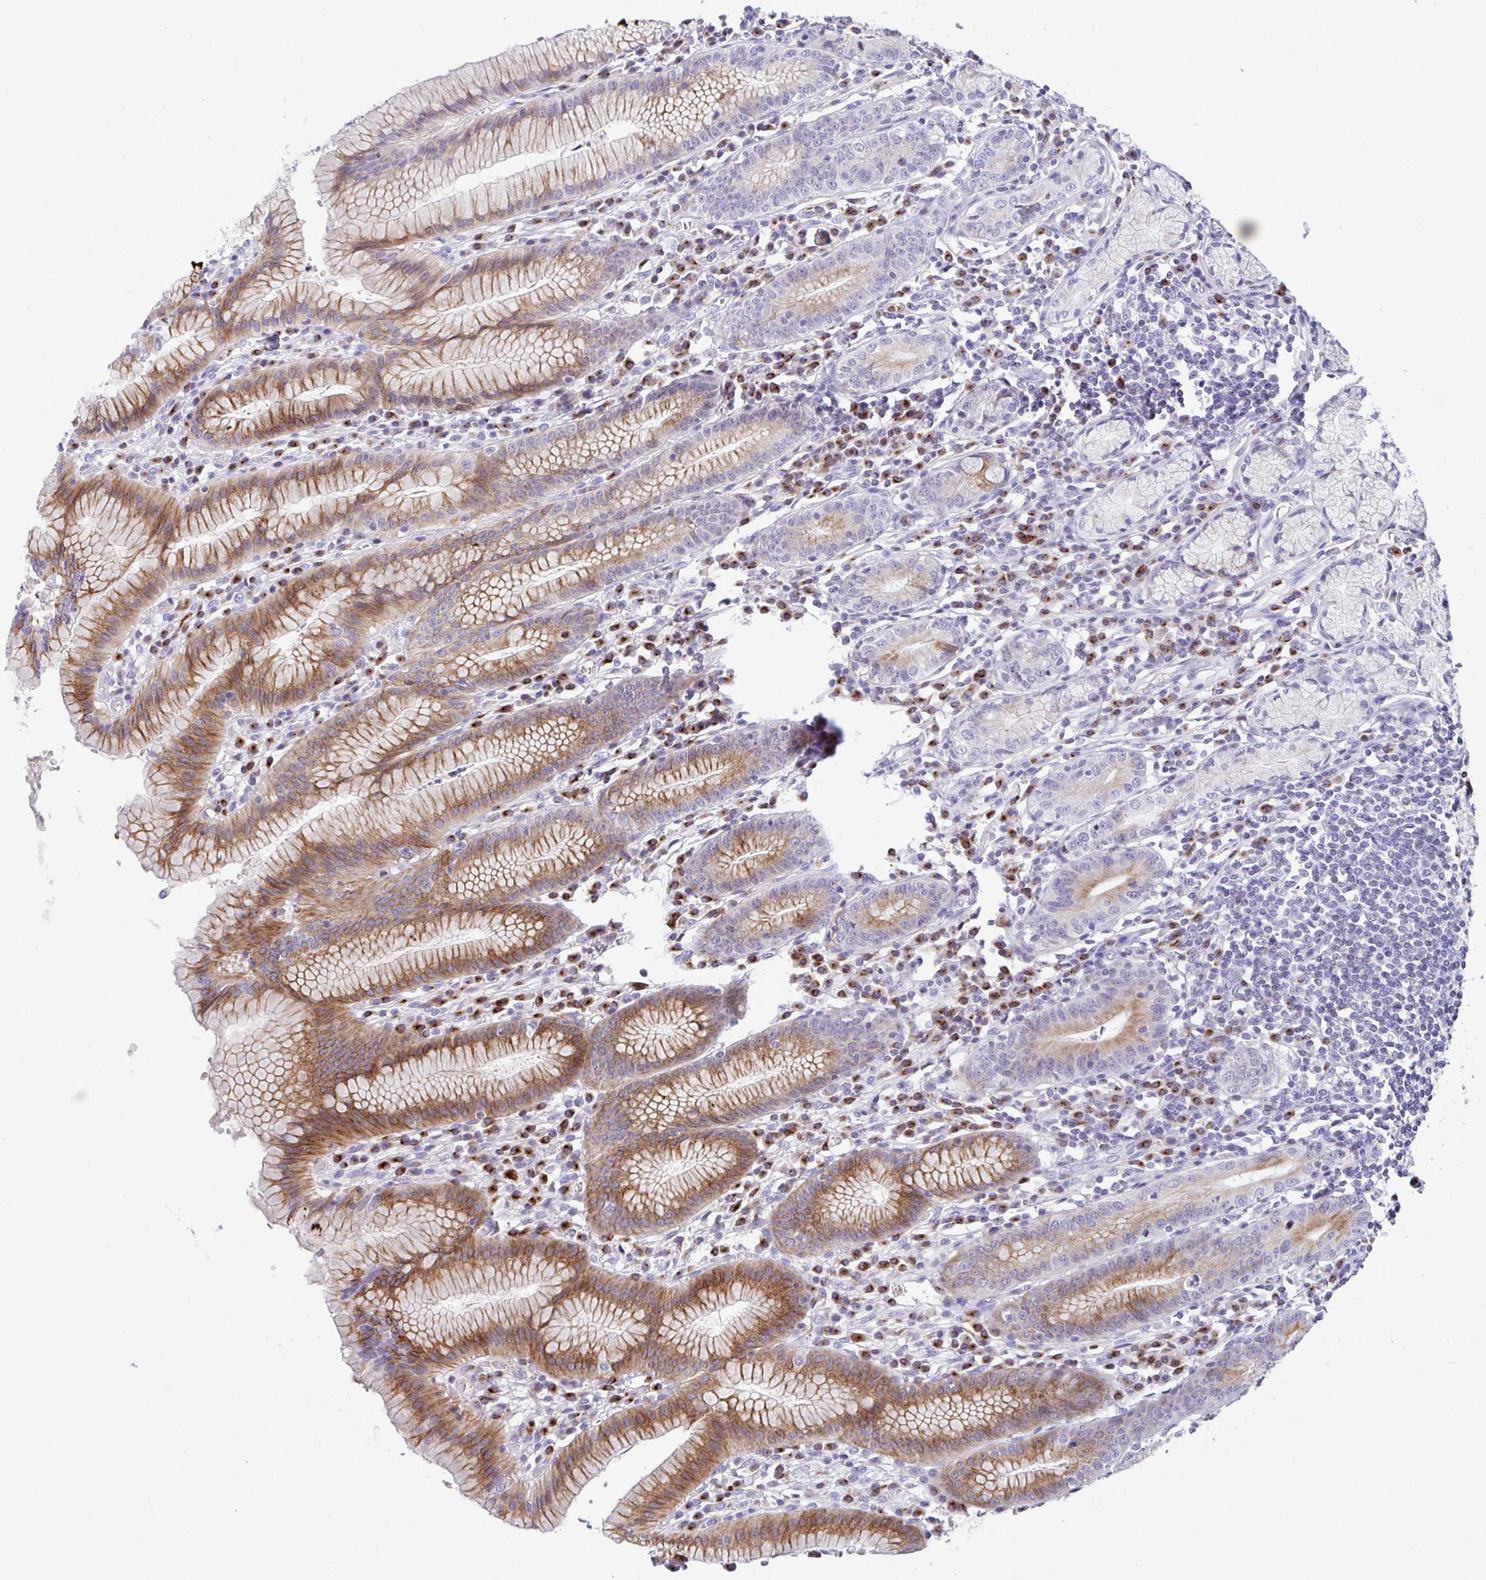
{"staining": {"intensity": "strong", "quantity": "25%-75%", "location": "cytoplasmic/membranous"}, "tissue": "stomach", "cell_type": "Glandular cells", "image_type": "normal", "snomed": [{"axis": "morphology", "description": "Normal tissue, NOS"}, {"axis": "topography", "description": "Stomach"}], "caption": "About 25%-75% of glandular cells in benign stomach display strong cytoplasmic/membranous protein expression as visualized by brown immunohistochemical staining.", "gene": "FBXL20", "patient": {"sex": "male", "age": 55}}